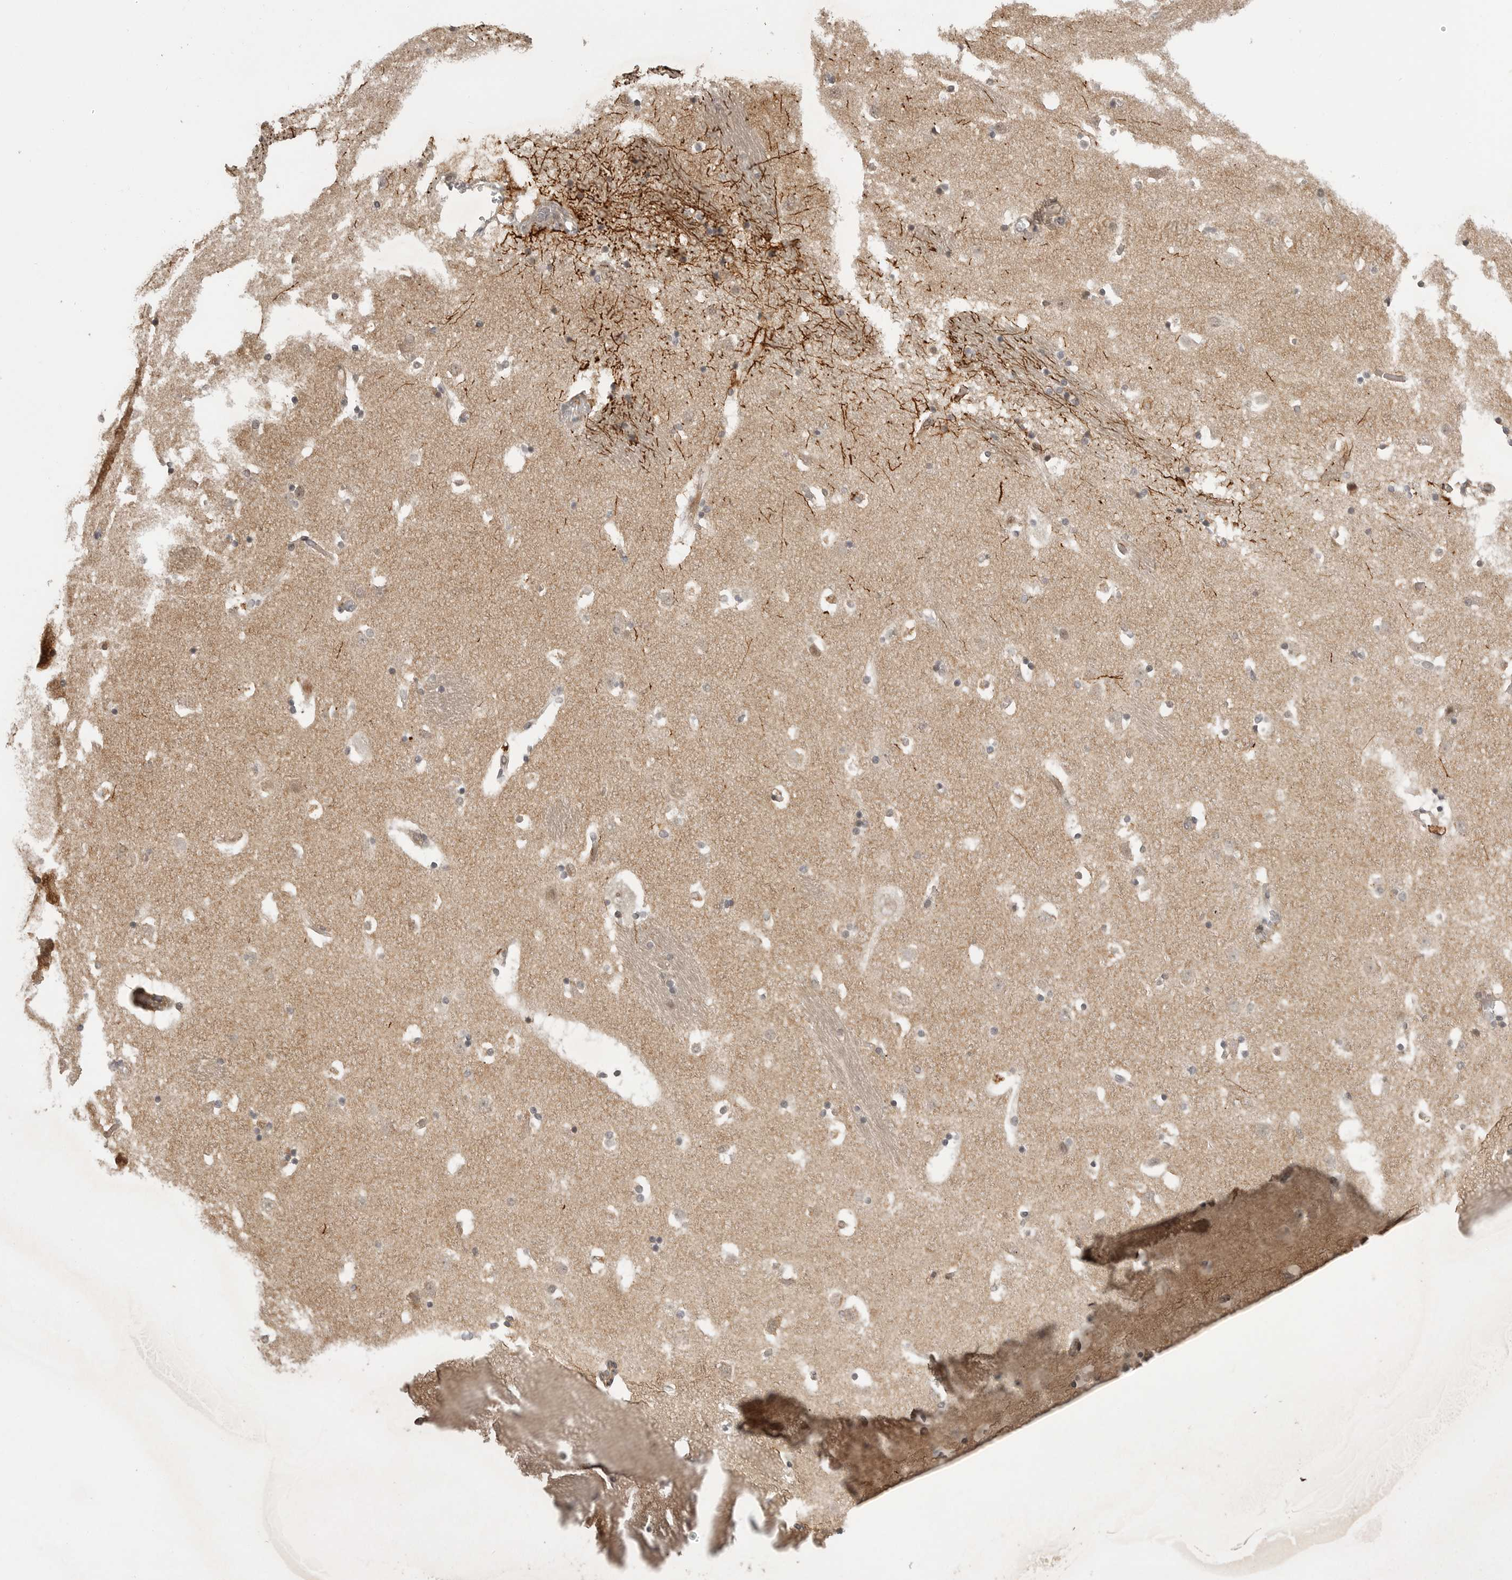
{"staining": {"intensity": "strong", "quantity": "<25%", "location": "cytoplasmic/membranous"}, "tissue": "caudate", "cell_type": "Glial cells", "image_type": "normal", "snomed": [{"axis": "morphology", "description": "Normal tissue, NOS"}, {"axis": "topography", "description": "Lateral ventricle wall"}], "caption": "Immunohistochemical staining of unremarkable human caudate exhibits medium levels of strong cytoplasmic/membranous staining in approximately <25% of glial cells. (DAB IHC with brightfield microscopy, high magnification).", "gene": "SMG8", "patient": {"sex": "male", "age": 45}}